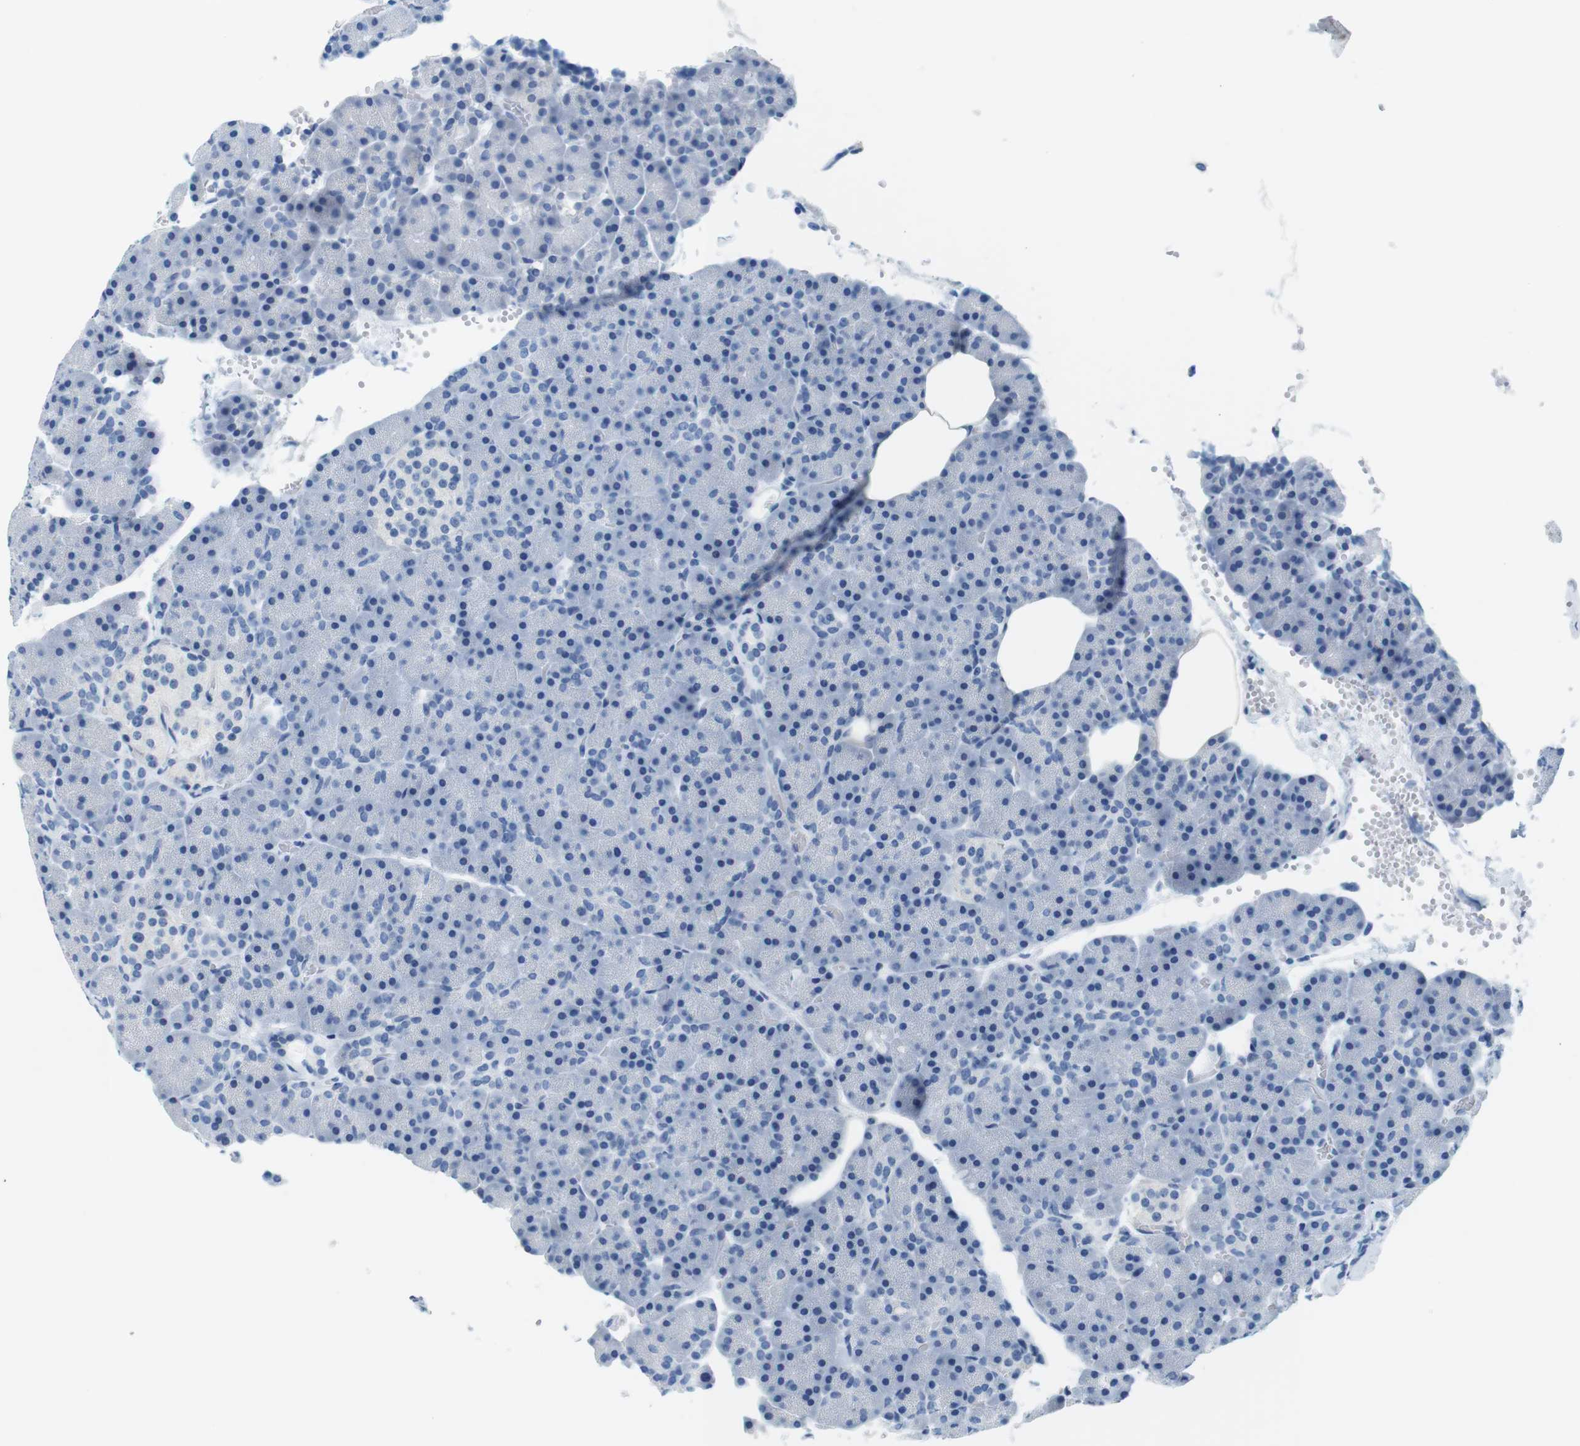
{"staining": {"intensity": "negative", "quantity": "none", "location": "none"}, "tissue": "pancreas", "cell_type": "Exocrine glandular cells", "image_type": "normal", "snomed": [{"axis": "morphology", "description": "Normal tissue, NOS"}, {"axis": "topography", "description": "Pancreas"}], "caption": "This is an IHC histopathology image of normal pancreas. There is no expression in exocrine glandular cells.", "gene": "CYP2C9", "patient": {"sex": "female", "age": 35}}